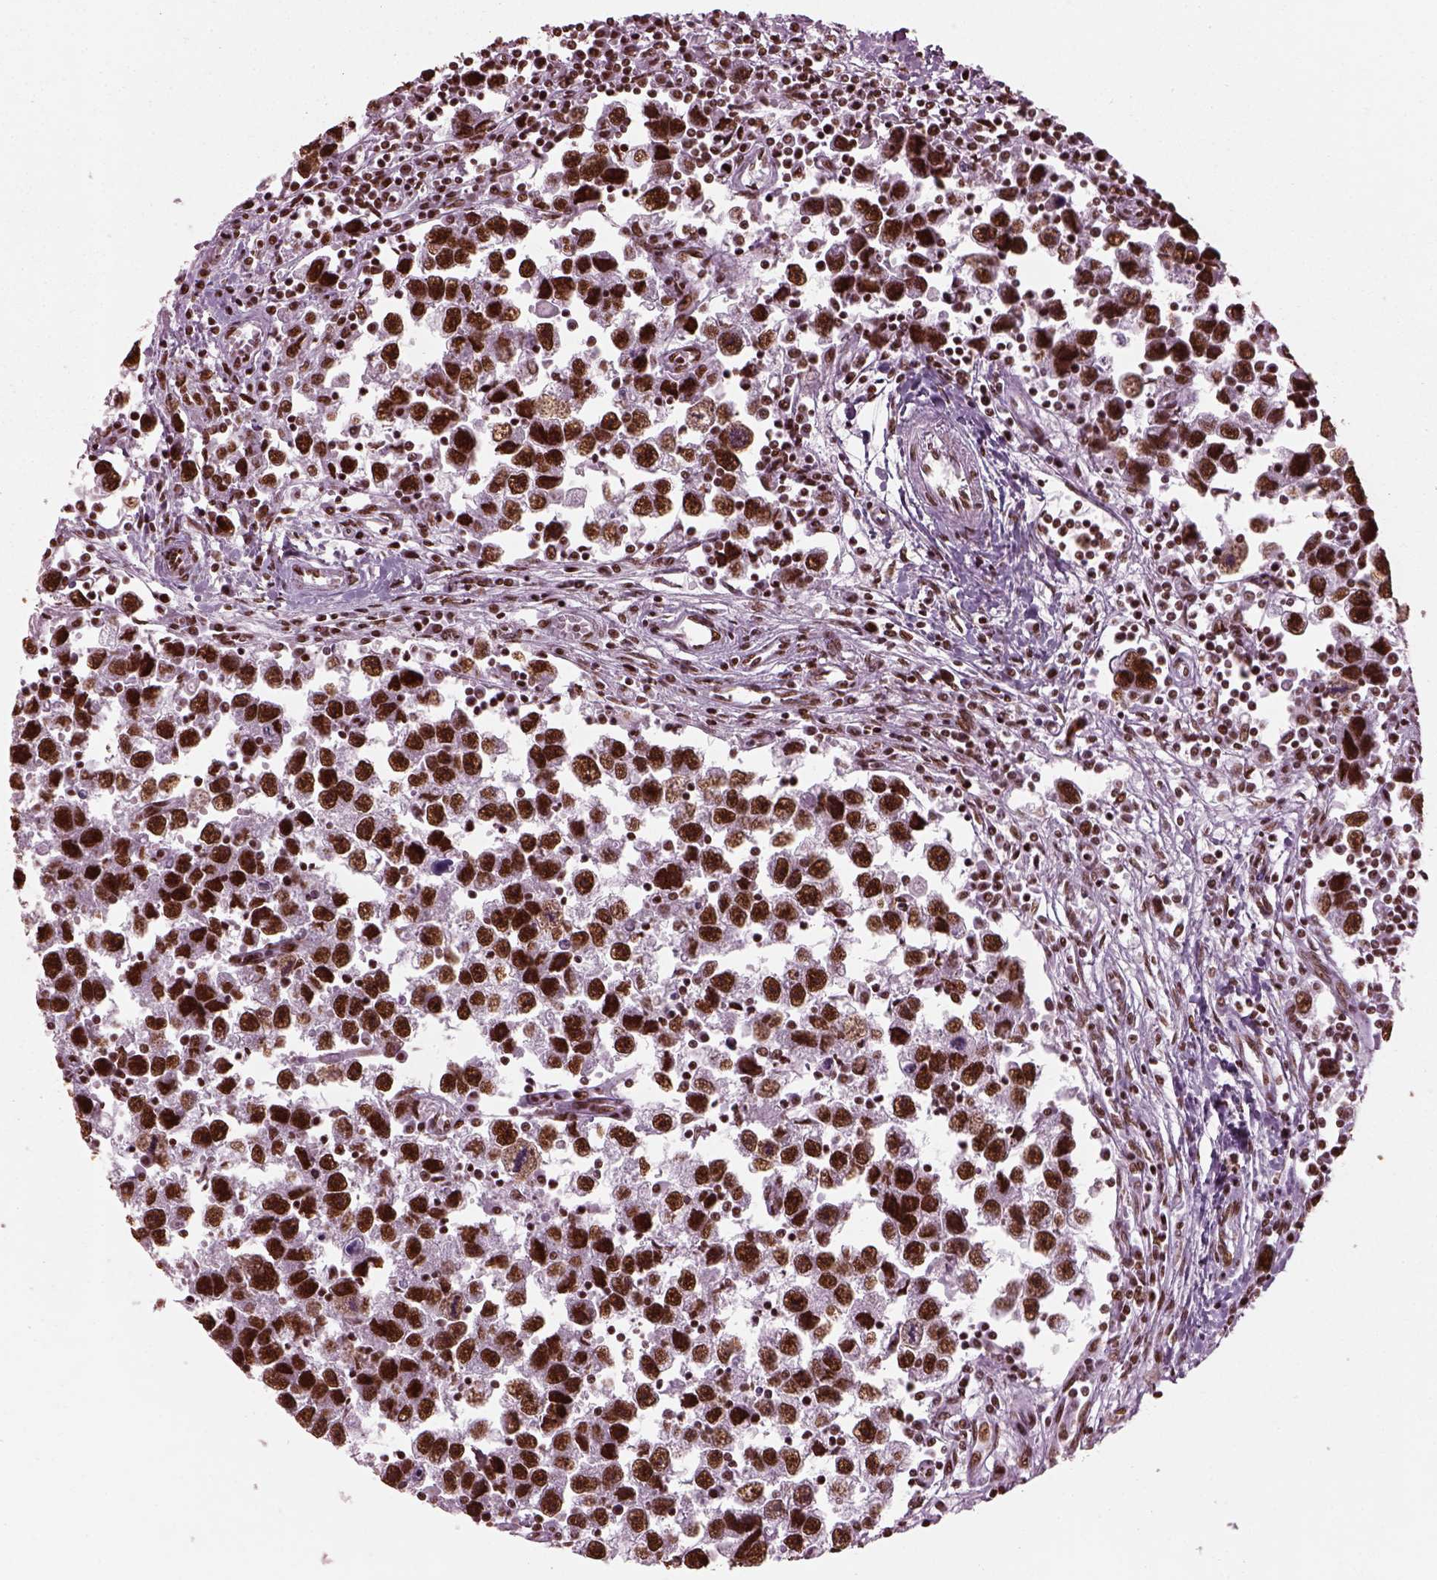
{"staining": {"intensity": "strong", "quantity": ">75%", "location": "nuclear"}, "tissue": "testis cancer", "cell_type": "Tumor cells", "image_type": "cancer", "snomed": [{"axis": "morphology", "description": "Seminoma, NOS"}, {"axis": "topography", "description": "Testis"}], "caption": "An IHC histopathology image of tumor tissue is shown. Protein staining in brown highlights strong nuclear positivity in testis seminoma within tumor cells. The staining is performed using DAB (3,3'-diaminobenzidine) brown chromogen to label protein expression. The nuclei are counter-stained blue using hematoxylin.", "gene": "CBFA2T3", "patient": {"sex": "male", "age": 30}}